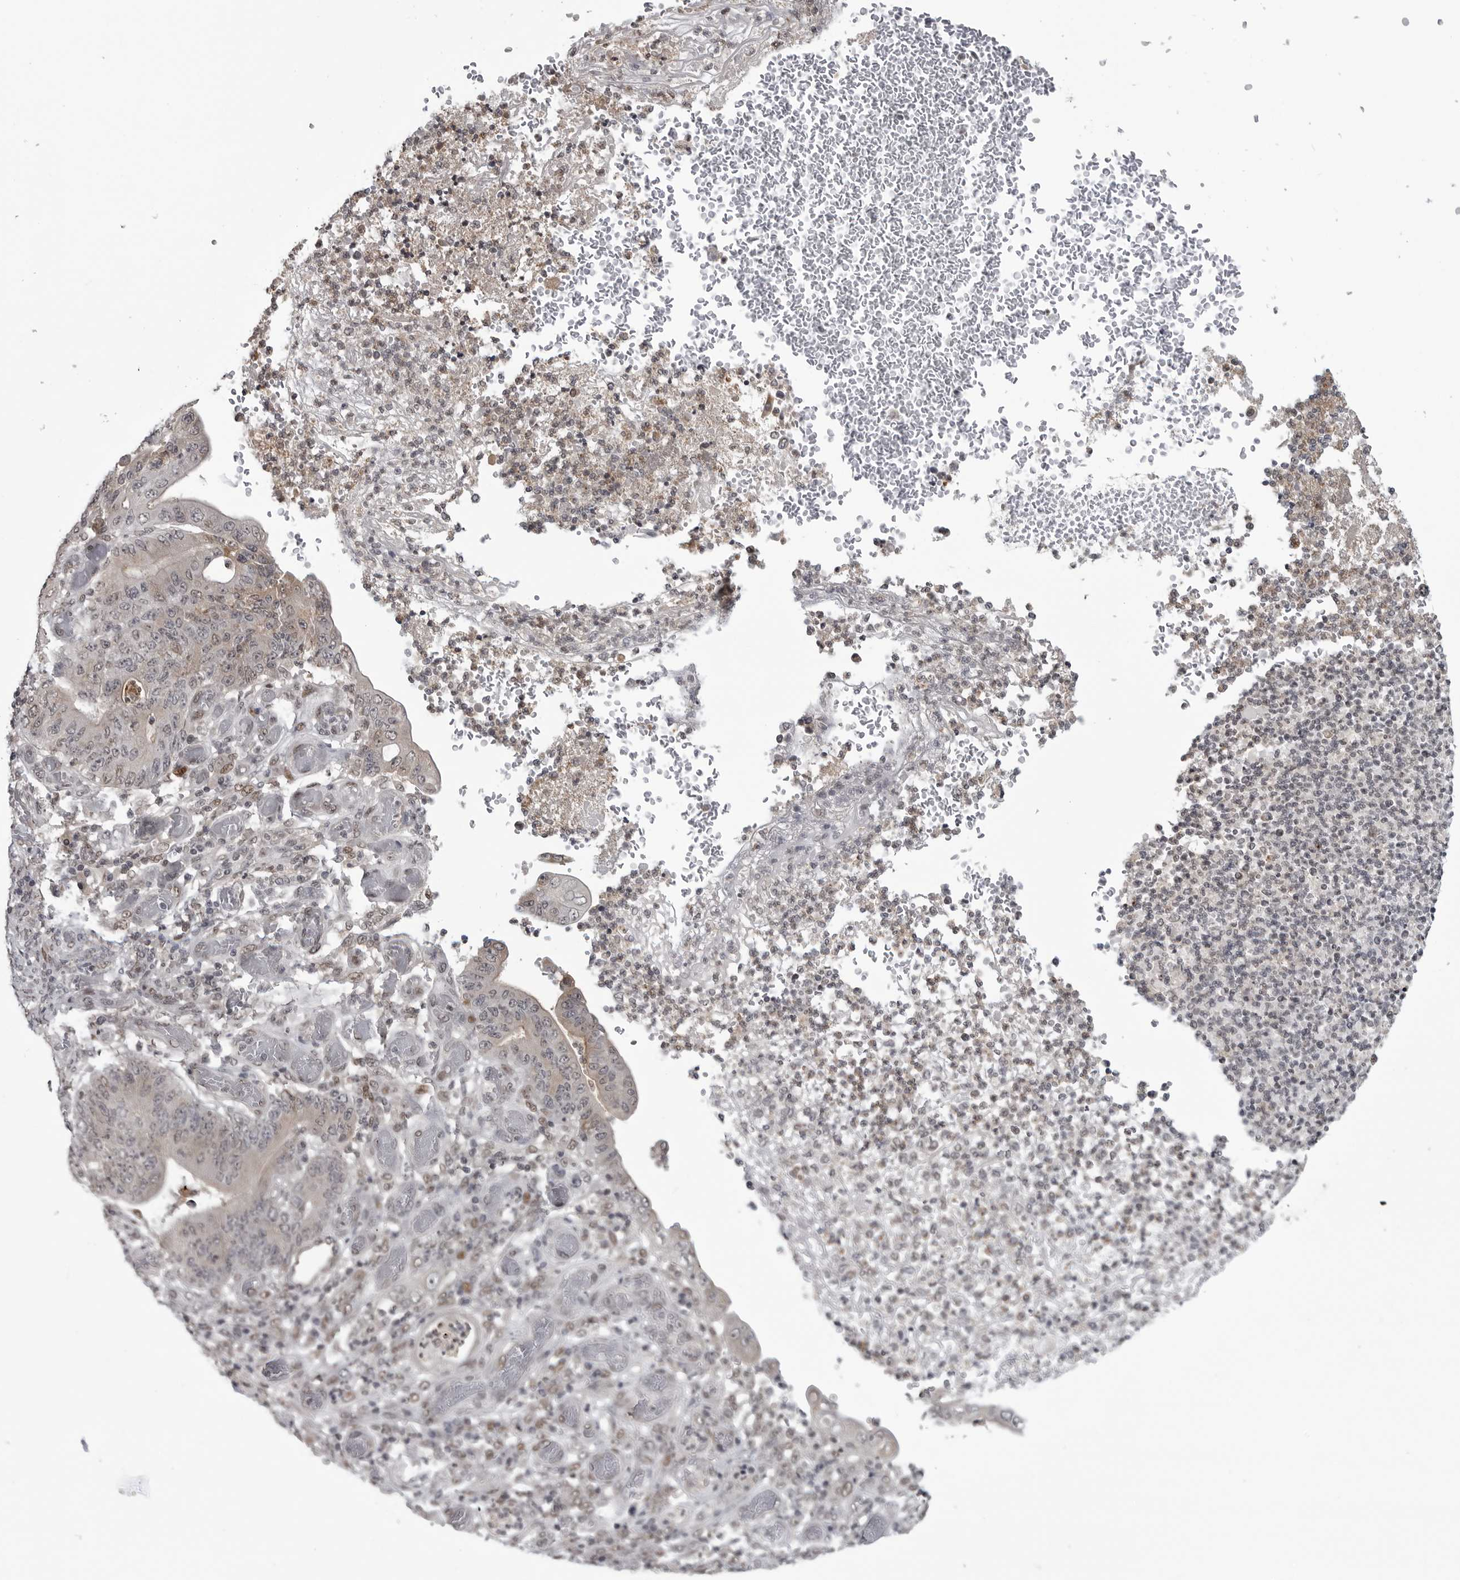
{"staining": {"intensity": "negative", "quantity": "none", "location": "none"}, "tissue": "stomach cancer", "cell_type": "Tumor cells", "image_type": "cancer", "snomed": [{"axis": "morphology", "description": "Adenocarcinoma, NOS"}, {"axis": "topography", "description": "Stomach"}], "caption": "A high-resolution image shows immunohistochemistry staining of stomach adenocarcinoma, which reveals no significant expression in tumor cells.", "gene": "C8orf58", "patient": {"sex": "female", "age": 73}}